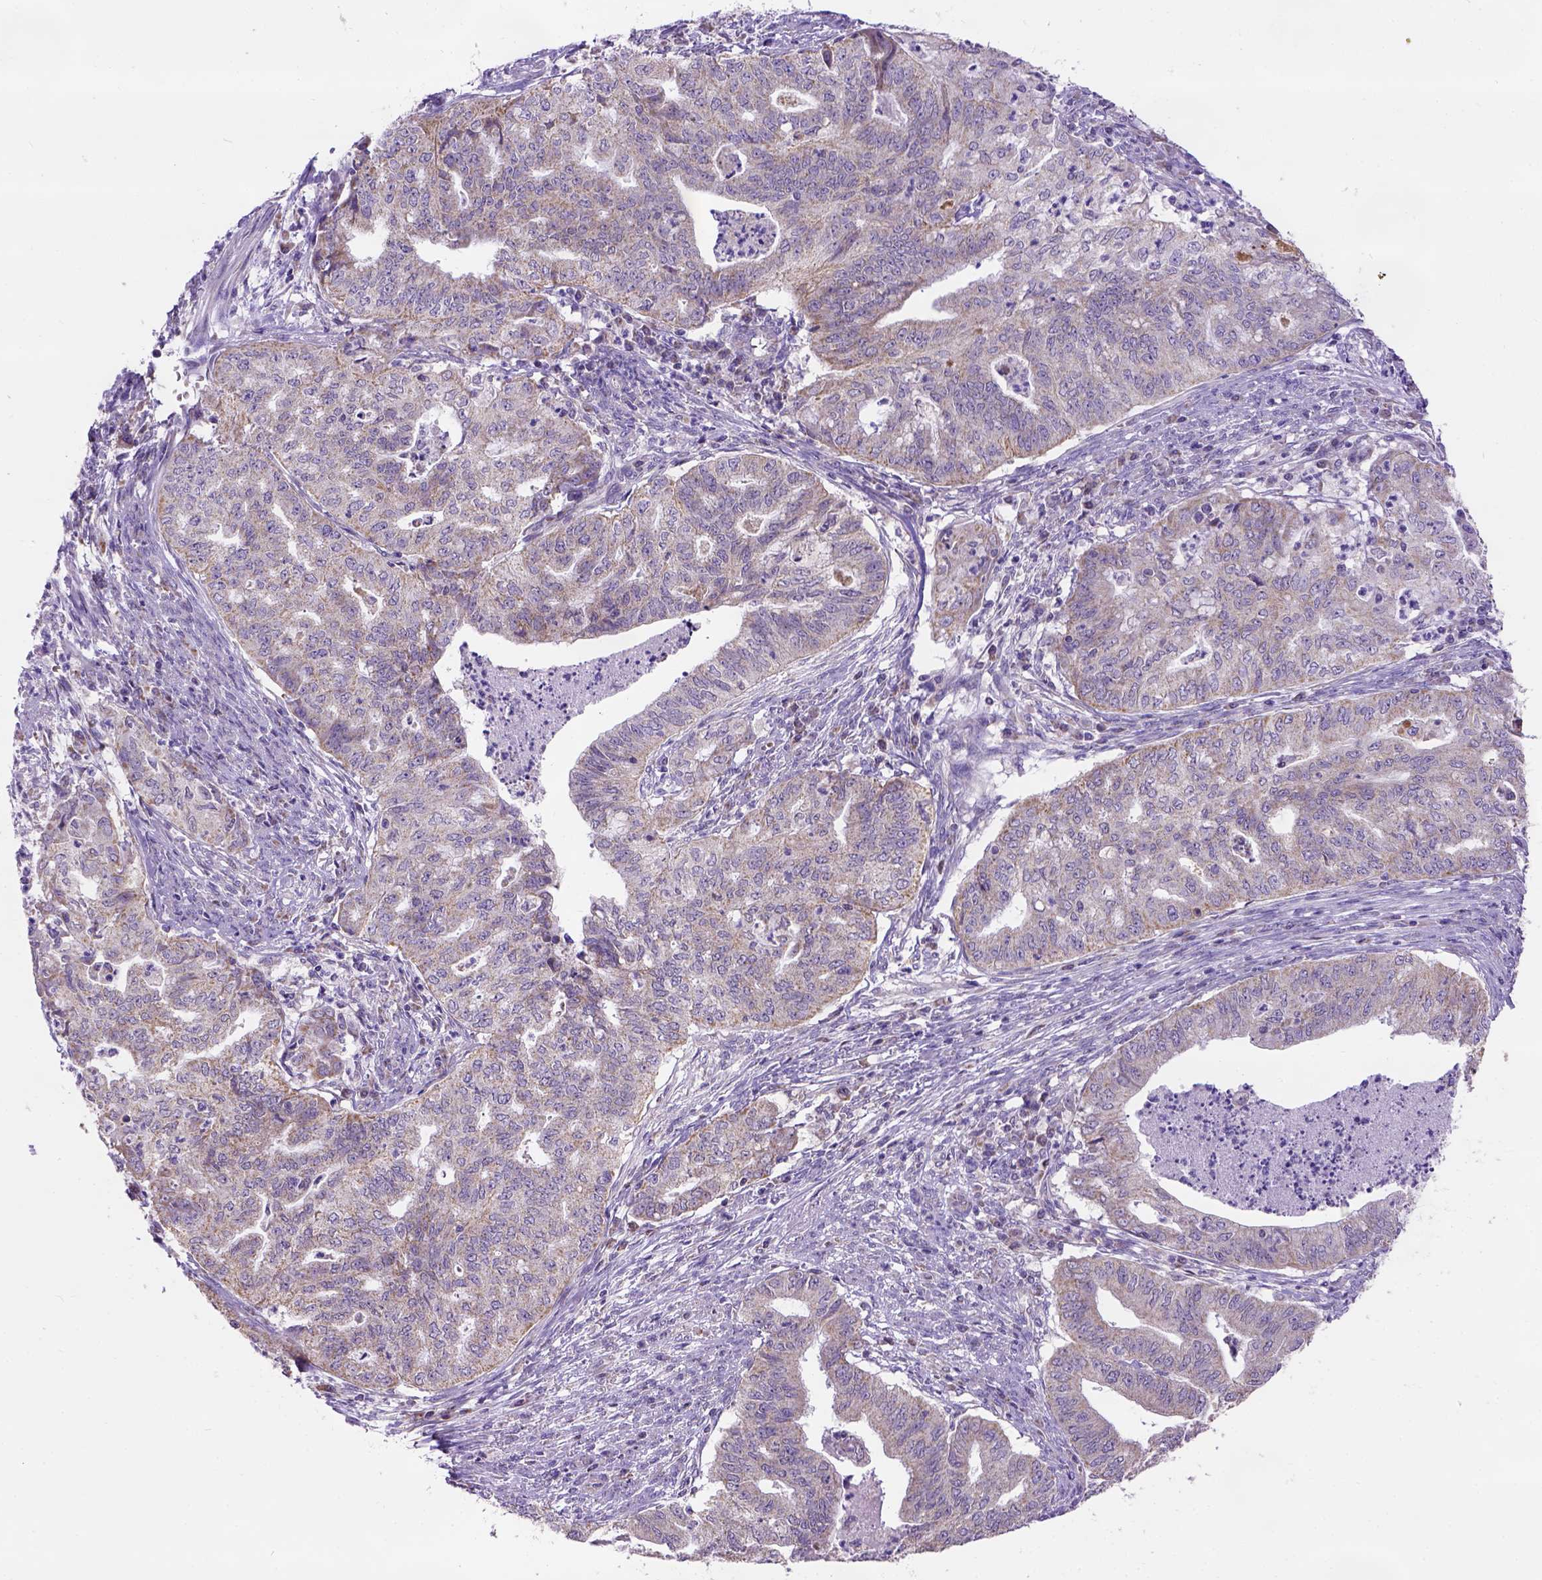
{"staining": {"intensity": "weak", "quantity": "25%-75%", "location": "cytoplasmic/membranous"}, "tissue": "endometrial cancer", "cell_type": "Tumor cells", "image_type": "cancer", "snomed": [{"axis": "morphology", "description": "Adenocarcinoma, NOS"}, {"axis": "topography", "description": "Endometrium"}], "caption": "A photomicrograph showing weak cytoplasmic/membranous expression in approximately 25%-75% of tumor cells in endometrial cancer (adenocarcinoma), as visualized by brown immunohistochemical staining.", "gene": "L2HGDH", "patient": {"sex": "female", "age": 79}}